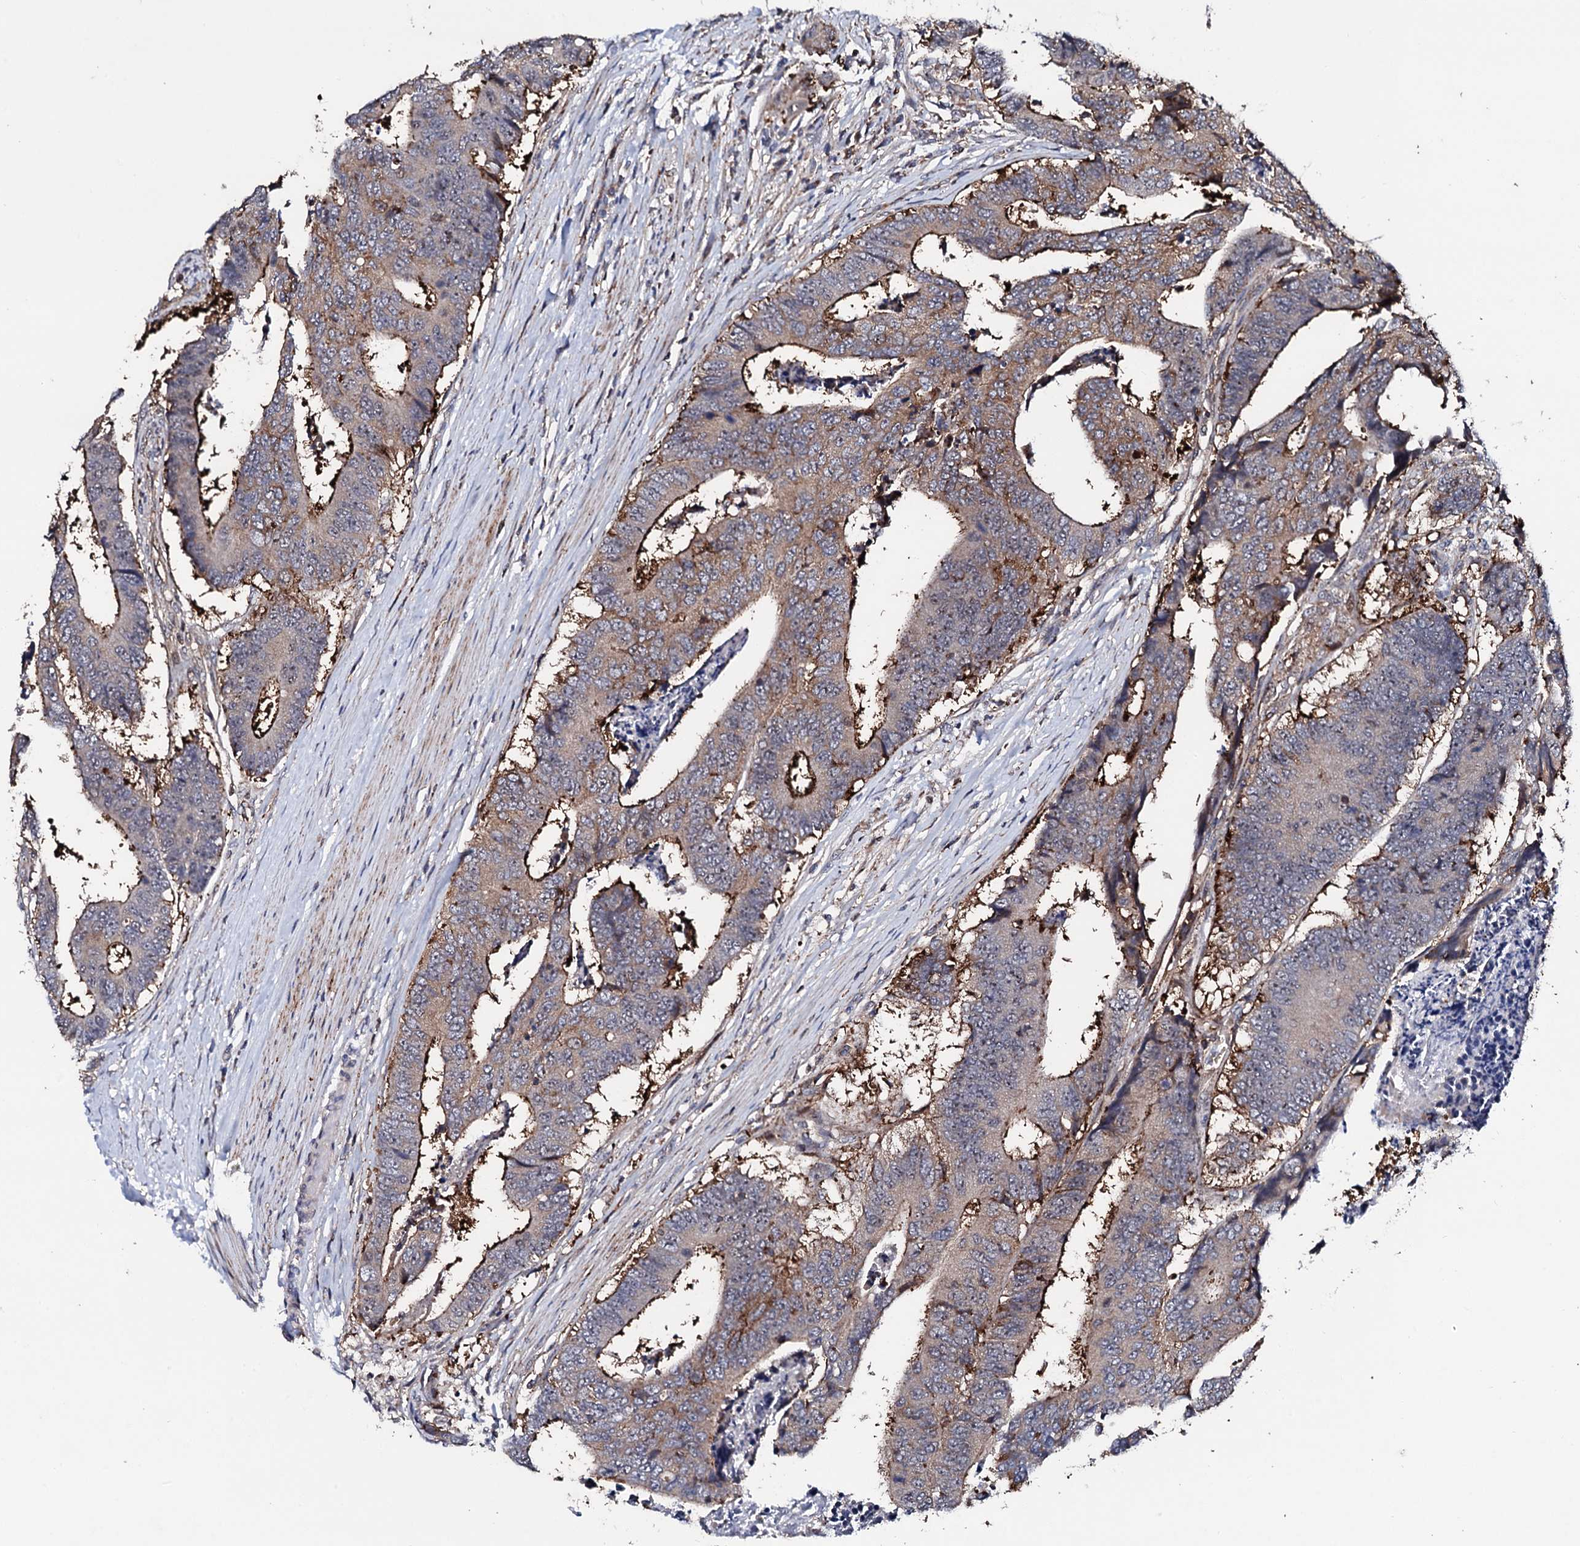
{"staining": {"intensity": "strong", "quantity": "25%-75%", "location": "cytoplasmic/membranous"}, "tissue": "colorectal cancer", "cell_type": "Tumor cells", "image_type": "cancer", "snomed": [{"axis": "morphology", "description": "Adenocarcinoma, NOS"}, {"axis": "topography", "description": "Rectum"}], "caption": "Immunohistochemistry (IHC) micrograph of colorectal adenocarcinoma stained for a protein (brown), which displays high levels of strong cytoplasmic/membranous expression in approximately 25%-75% of tumor cells.", "gene": "GTPBP4", "patient": {"sex": "male", "age": 84}}